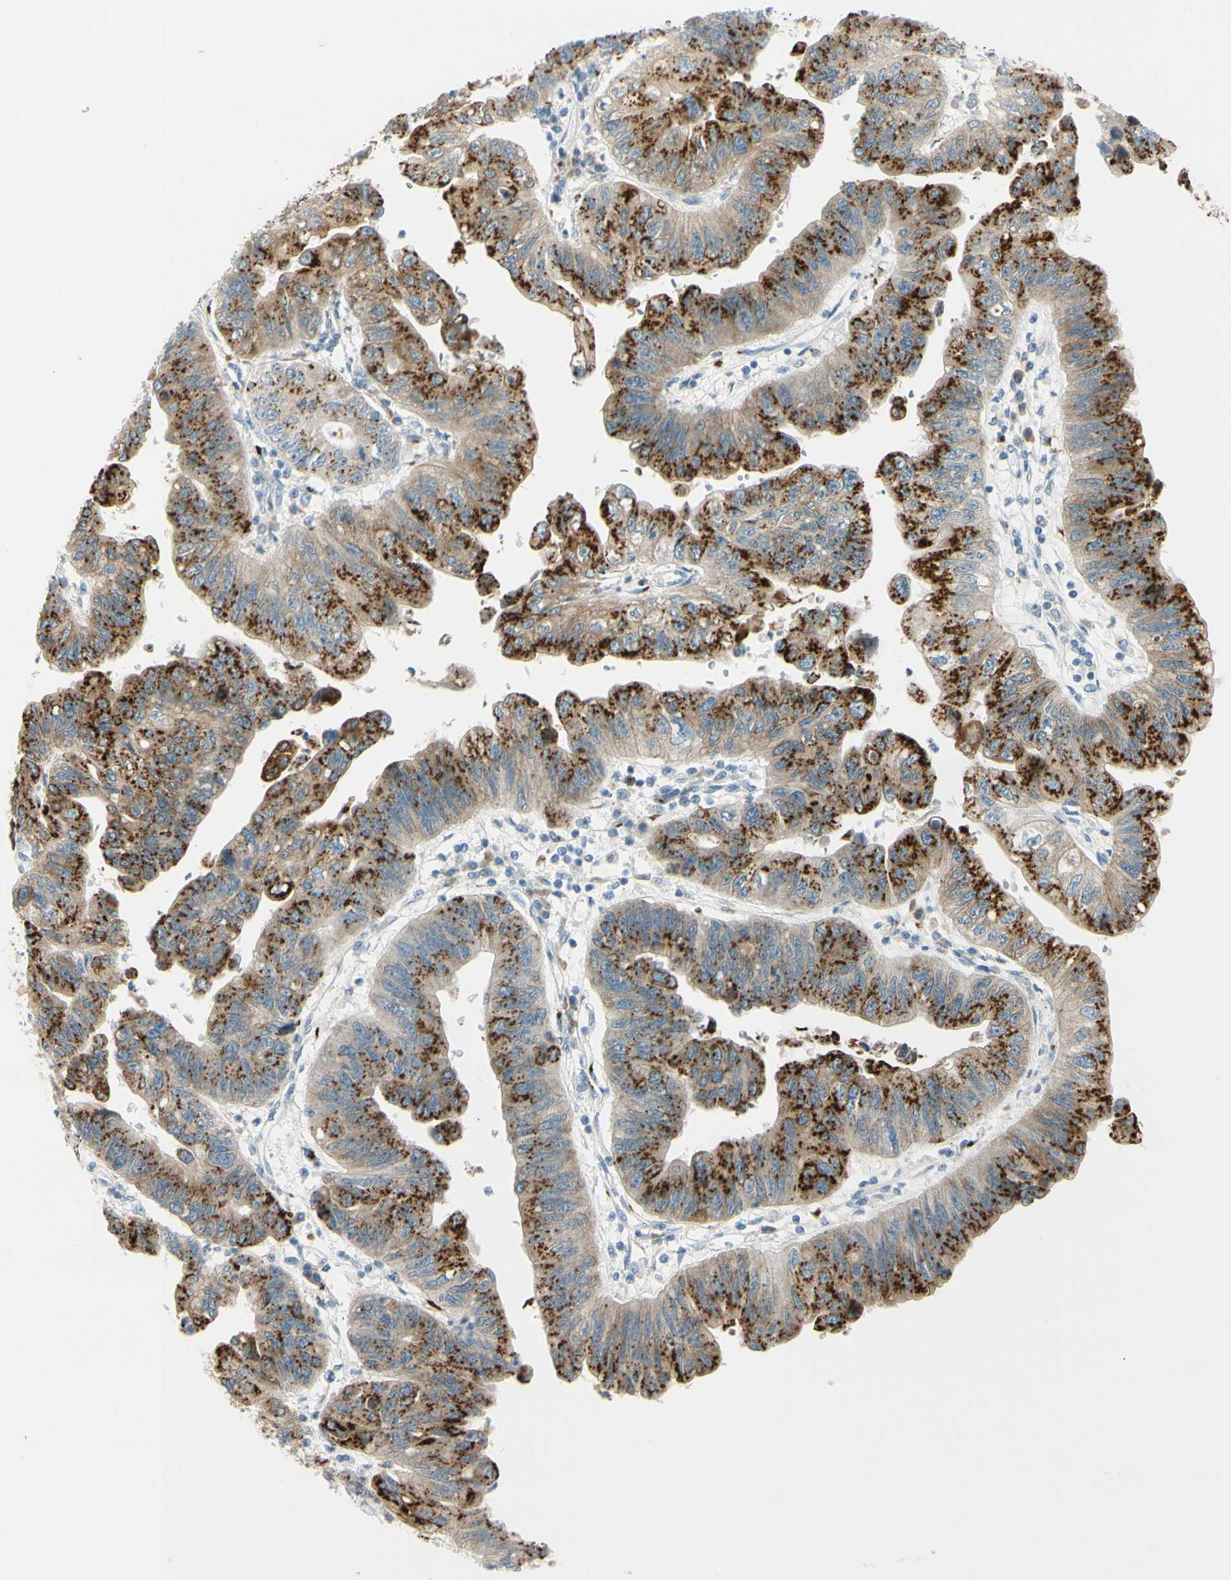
{"staining": {"intensity": "strong", "quantity": ">75%", "location": "cytoplasmic/membranous"}, "tissue": "stomach cancer", "cell_type": "Tumor cells", "image_type": "cancer", "snomed": [{"axis": "morphology", "description": "Adenocarcinoma, NOS"}, {"axis": "topography", "description": "Stomach"}], "caption": "Stomach cancer (adenocarcinoma) was stained to show a protein in brown. There is high levels of strong cytoplasmic/membranous staining in approximately >75% of tumor cells.", "gene": "GALNT5", "patient": {"sex": "male", "age": 59}}